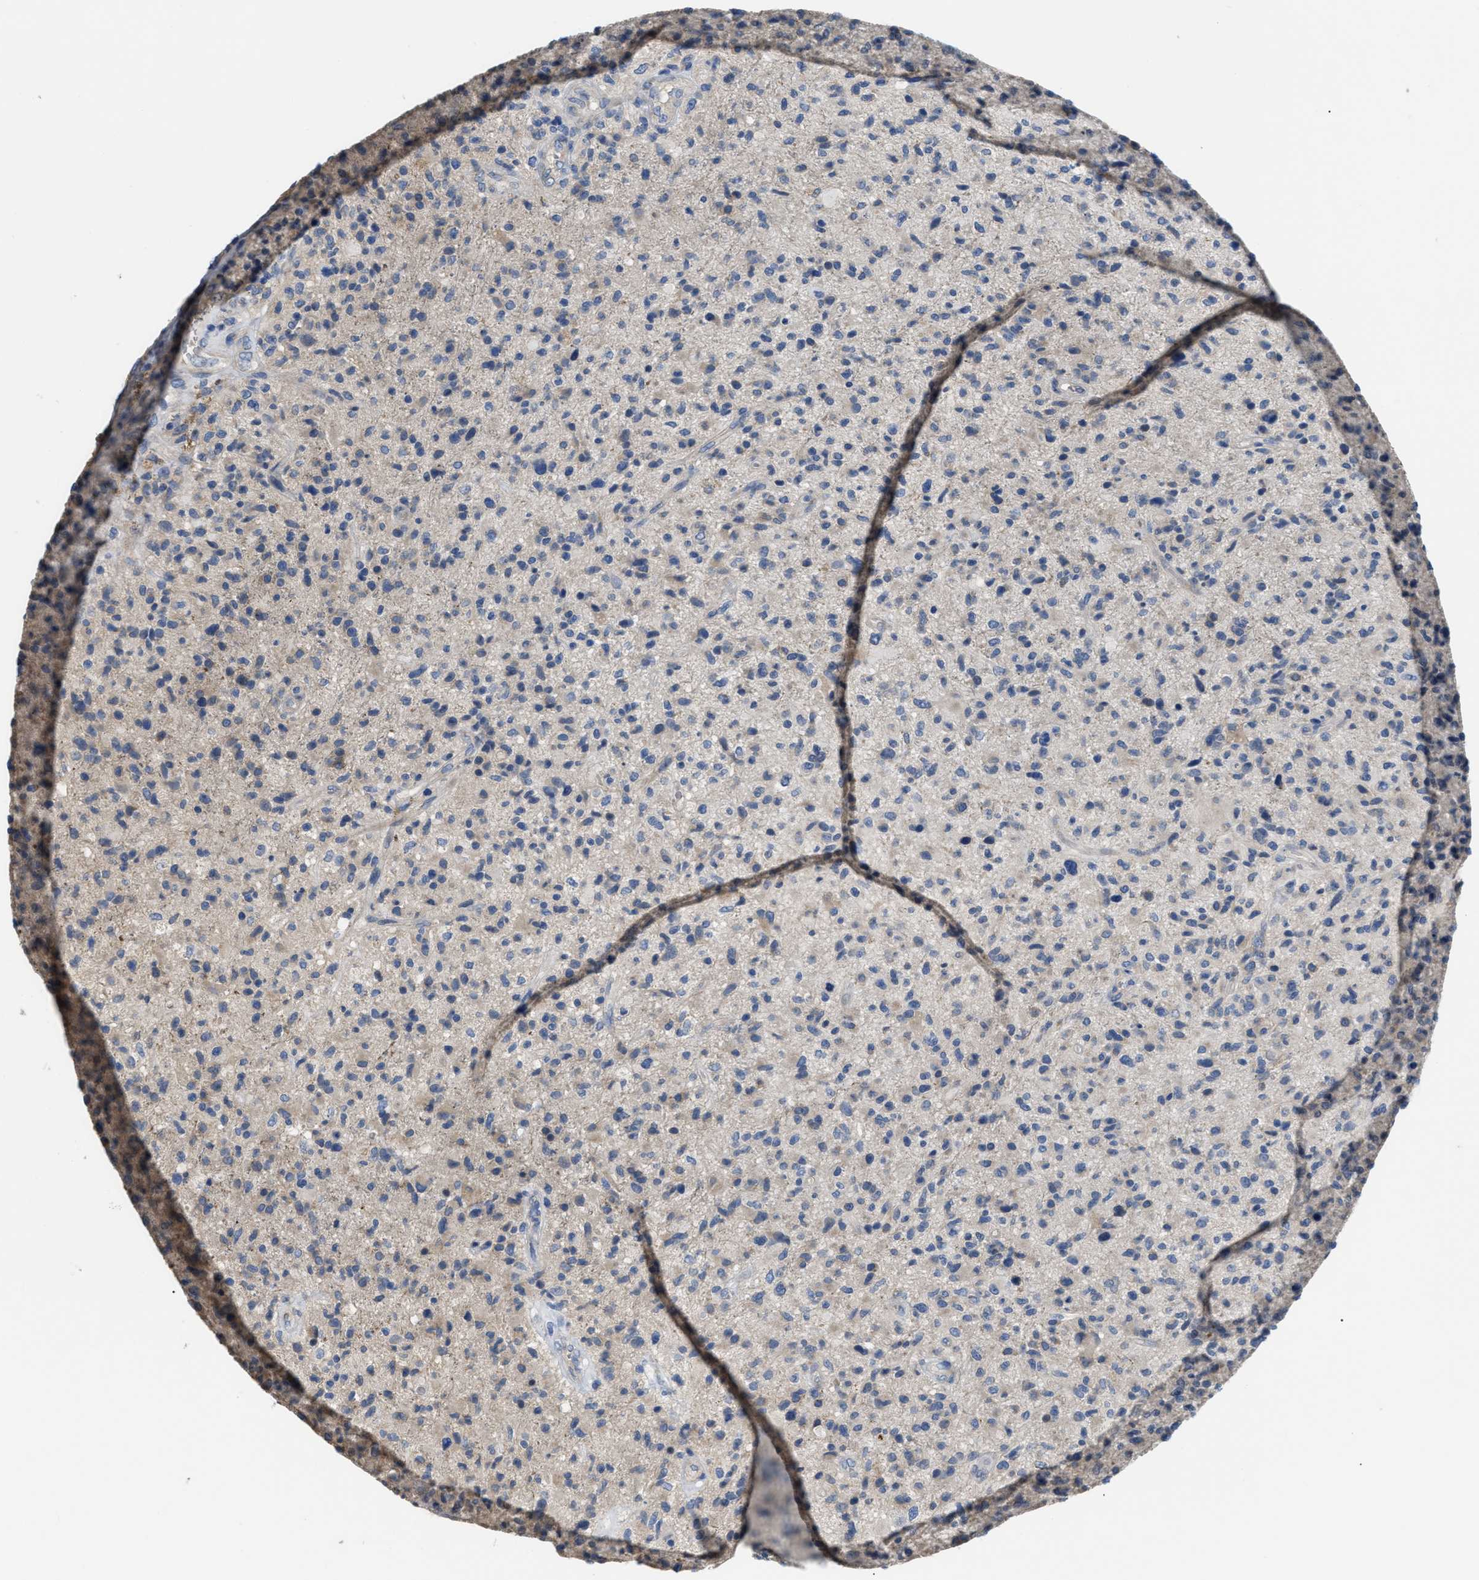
{"staining": {"intensity": "moderate", "quantity": "<25%", "location": "cytoplasmic/membranous"}, "tissue": "glioma", "cell_type": "Tumor cells", "image_type": "cancer", "snomed": [{"axis": "morphology", "description": "Glioma, malignant, High grade"}, {"axis": "topography", "description": "Brain"}], "caption": "An image of glioma stained for a protein reveals moderate cytoplasmic/membranous brown staining in tumor cells.", "gene": "DHX58", "patient": {"sex": "male", "age": 72}}